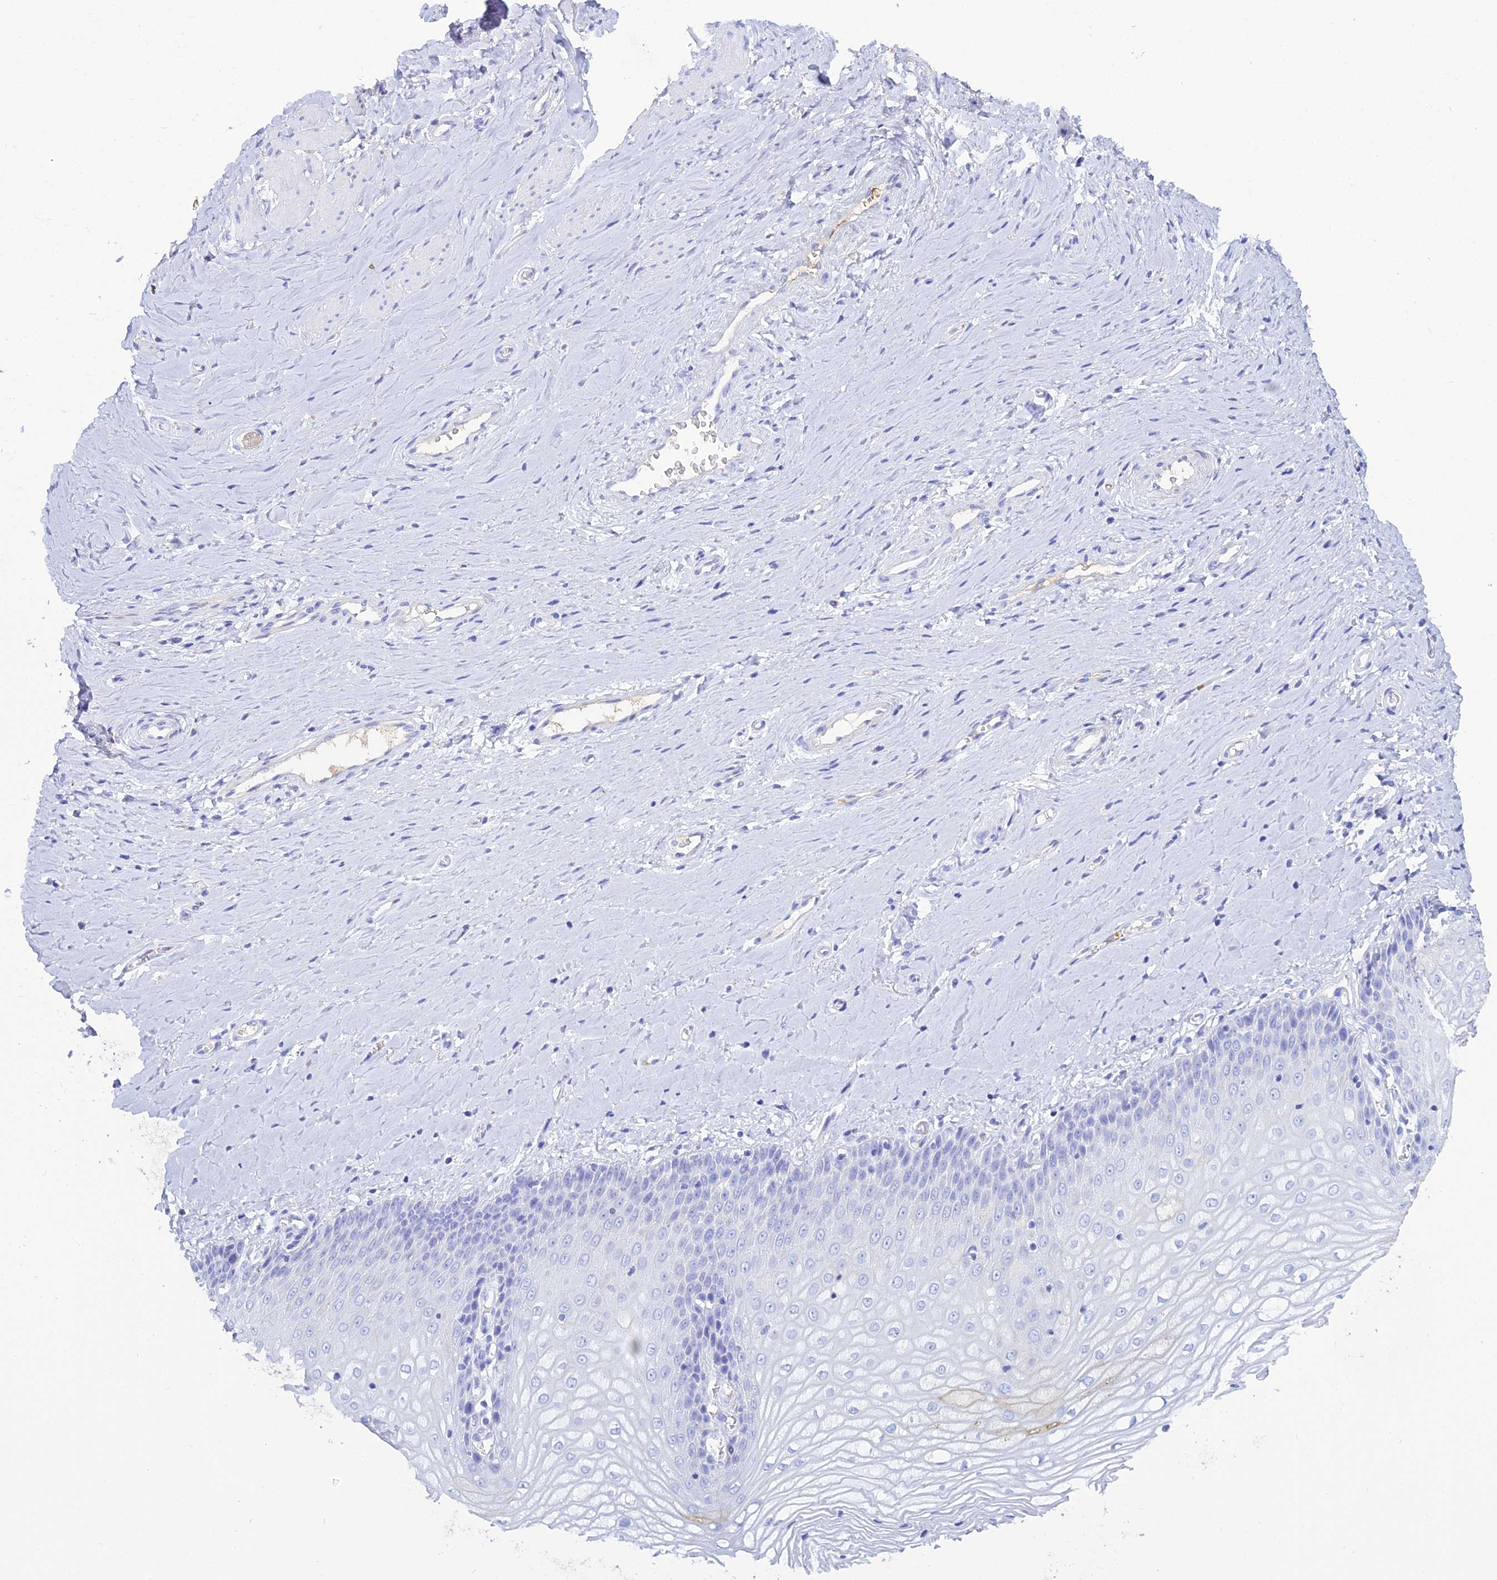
{"staining": {"intensity": "negative", "quantity": "none", "location": "none"}, "tissue": "vagina", "cell_type": "Squamous epithelial cells", "image_type": "normal", "snomed": [{"axis": "morphology", "description": "Normal tissue, NOS"}, {"axis": "topography", "description": "Vagina"}], "caption": "Protein analysis of benign vagina shows no significant expression in squamous epithelial cells. (DAB (3,3'-diaminobenzidine) immunohistochemistry visualized using brightfield microscopy, high magnification).", "gene": "CELA3A", "patient": {"sex": "female", "age": 65}}